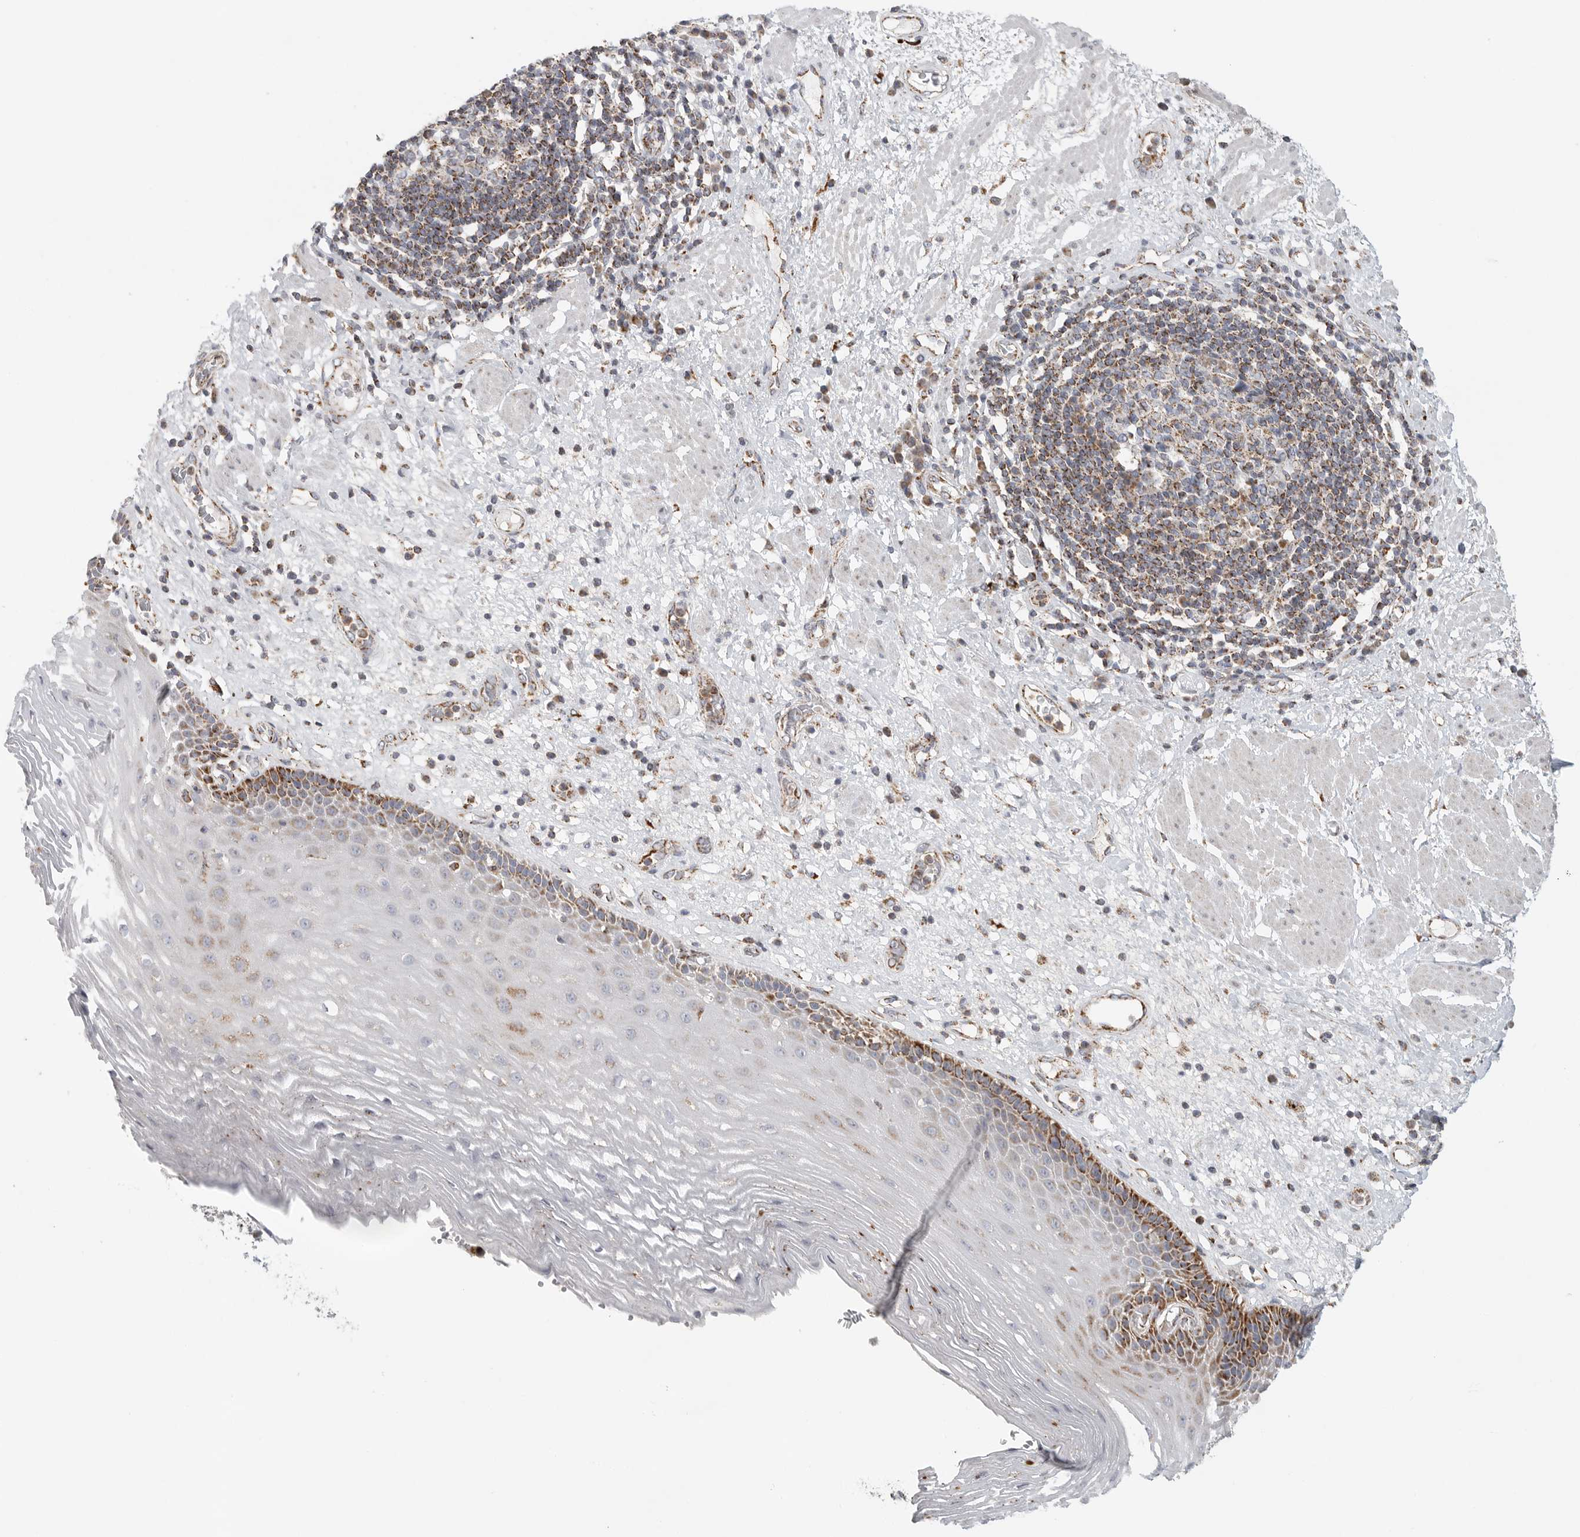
{"staining": {"intensity": "moderate", "quantity": "<25%", "location": "cytoplasmic/membranous"}, "tissue": "esophagus", "cell_type": "Squamous epithelial cells", "image_type": "normal", "snomed": [{"axis": "morphology", "description": "Normal tissue, NOS"}, {"axis": "morphology", "description": "Adenocarcinoma, NOS"}, {"axis": "topography", "description": "Esophagus"}], "caption": "Immunohistochemistry (DAB) staining of benign human esophagus shows moderate cytoplasmic/membranous protein positivity in about <25% of squamous epithelial cells. Nuclei are stained in blue.", "gene": "SLC25A26", "patient": {"sex": "male", "age": 62}}